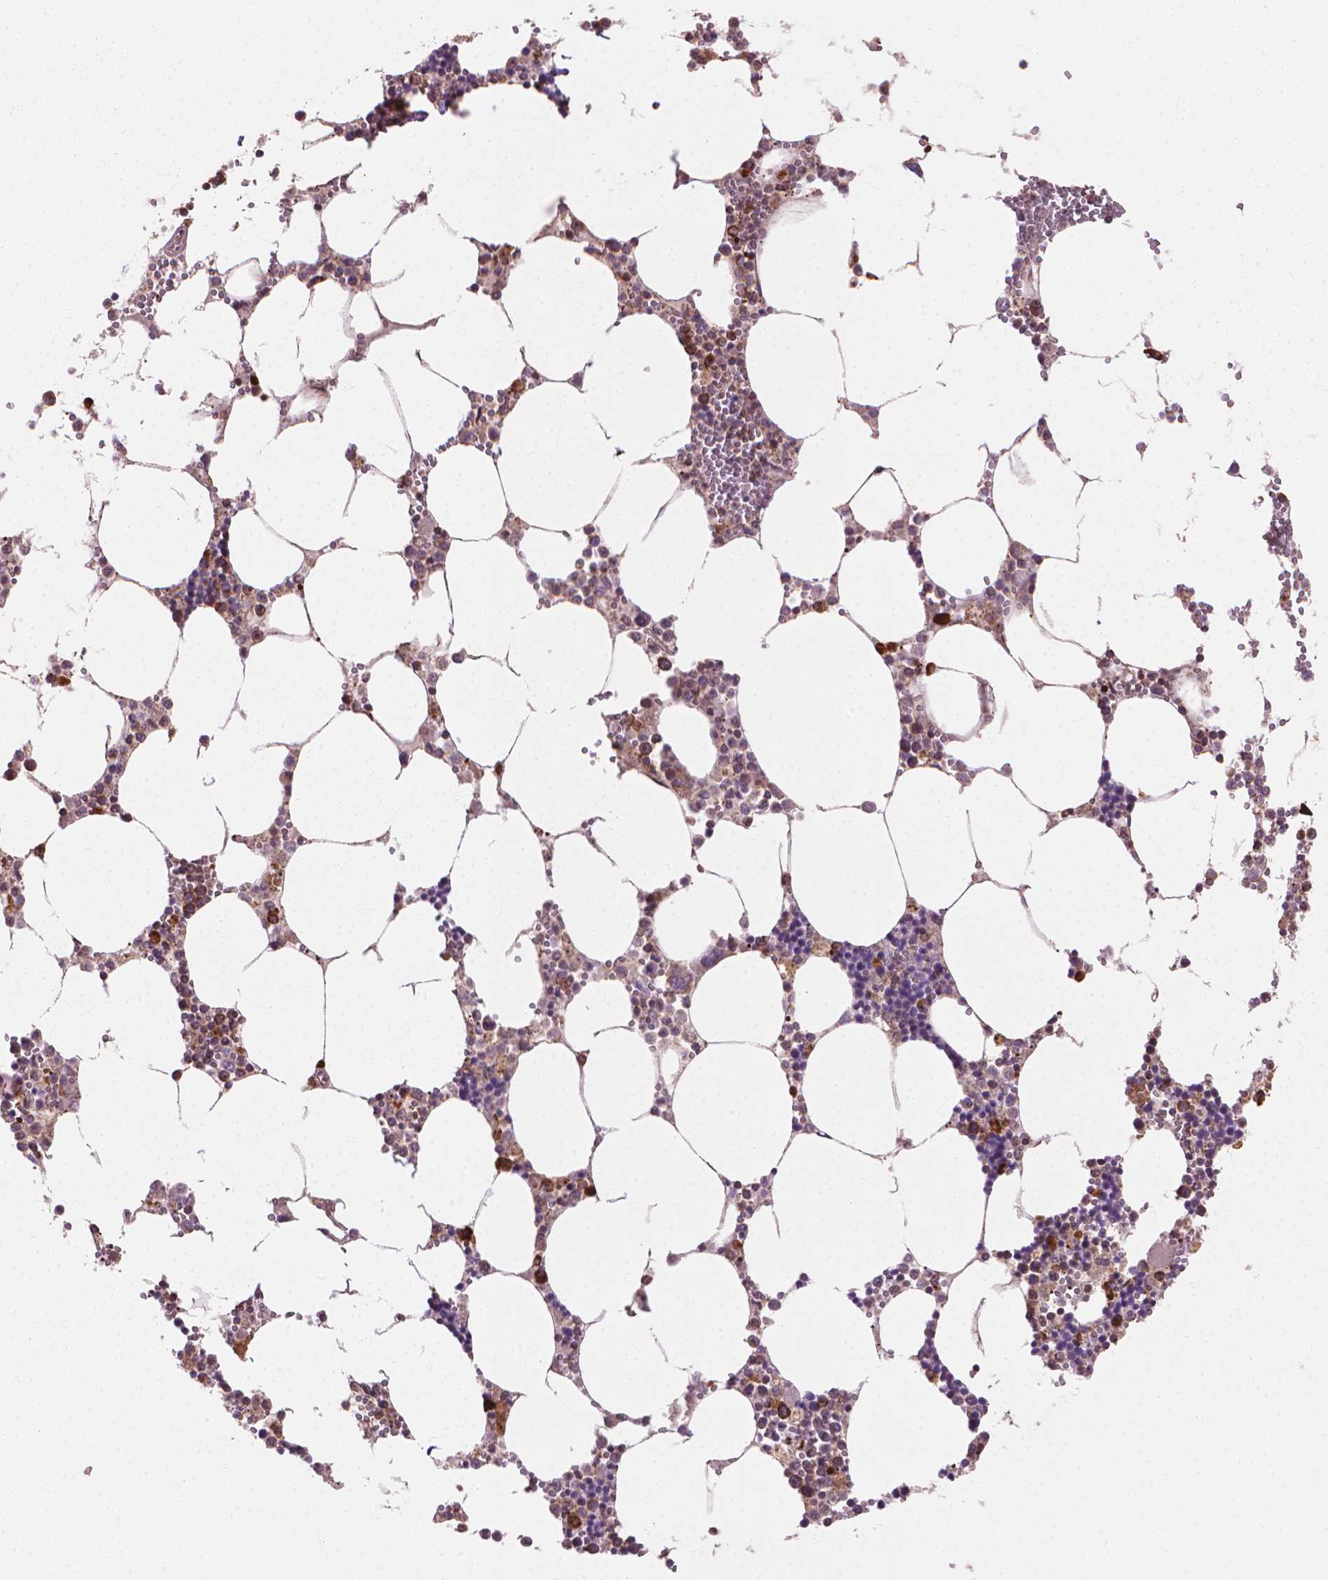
{"staining": {"intensity": "moderate", "quantity": "25%-75%", "location": "cytoplasmic/membranous"}, "tissue": "bone marrow", "cell_type": "Hematopoietic cells", "image_type": "normal", "snomed": [{"axis": "morphology", "description": "Normal tissue, NOS"}, {"axis": "topography", "description": "Bone marrow"}], "caption": "Human bone marrow stained with a brown dye exhibits moderate cytoplasmic/membranous positive expression in about 25%-75% of hematopoietic cells.", "gene": "VARS2", "patient": {"sex": "male", "age": 54}}